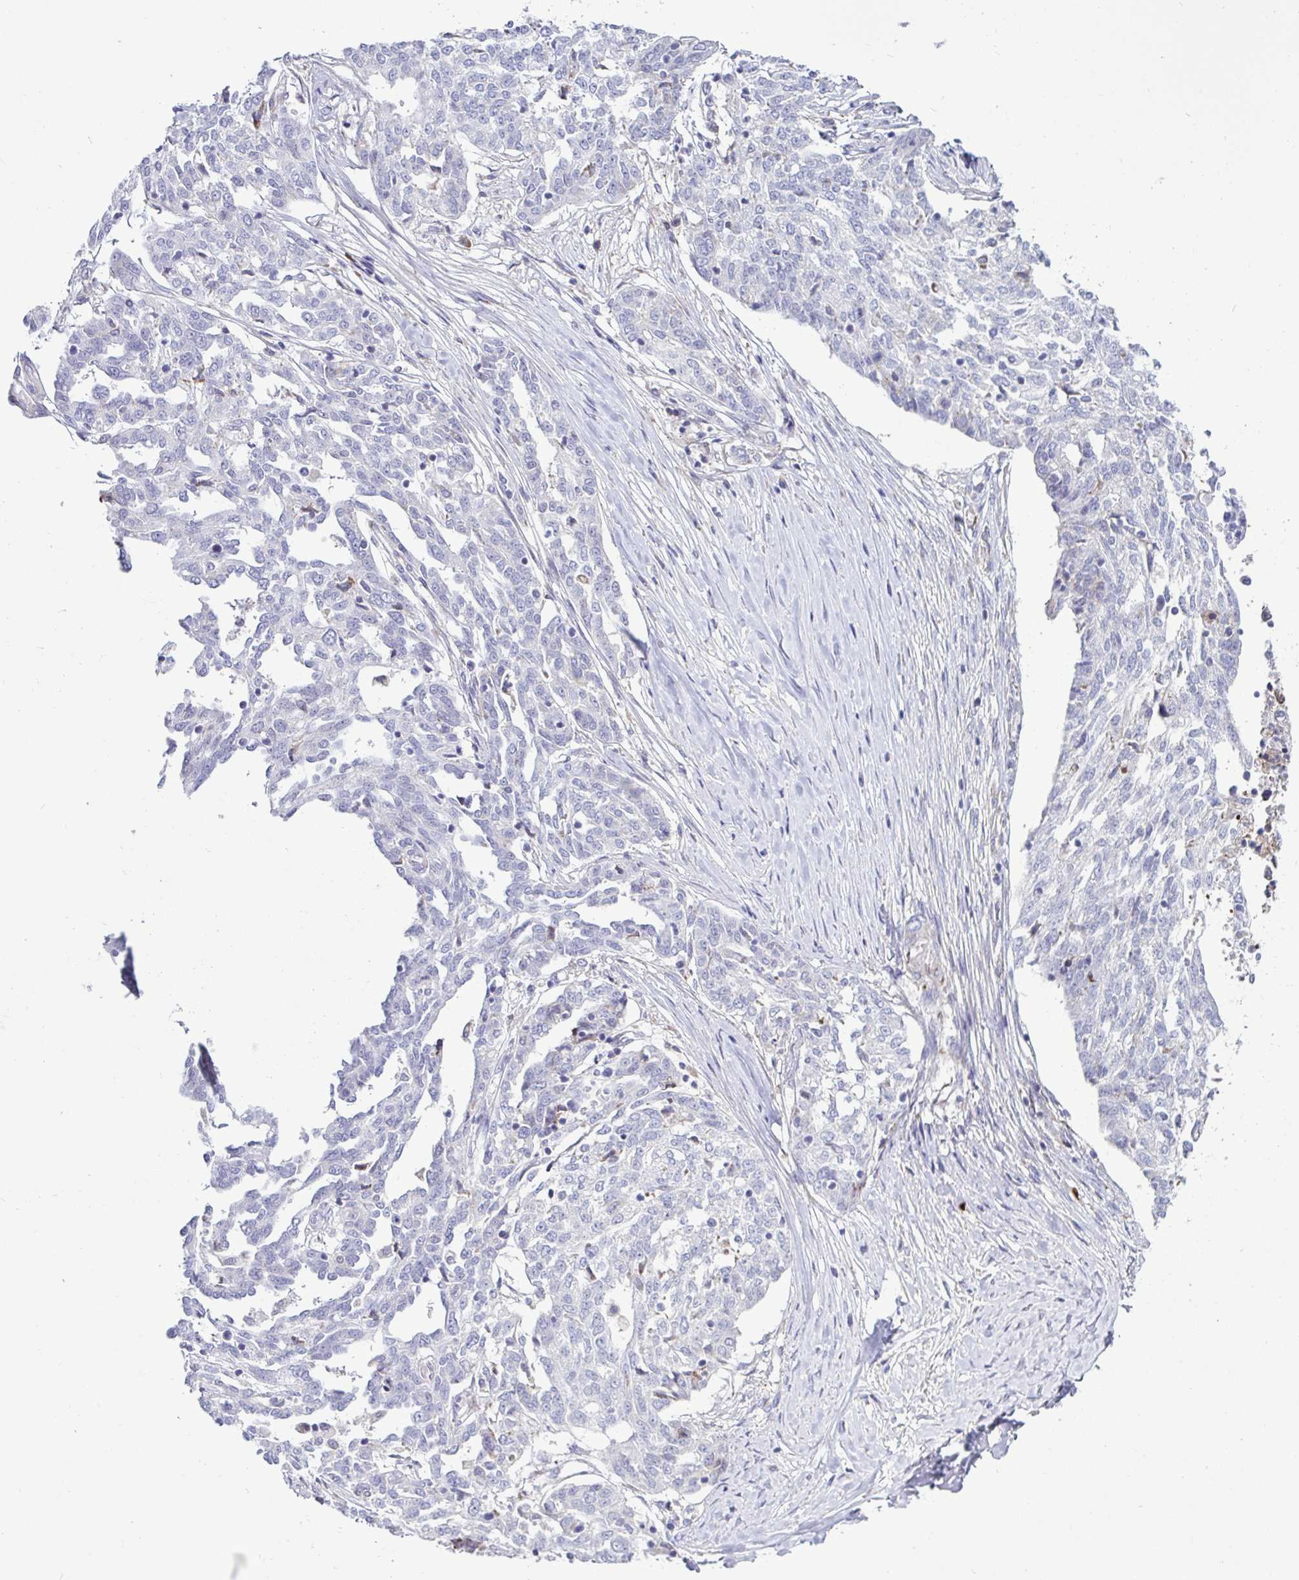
{"staining": {"intensity": "negative", "quantity": "none", "location": "none"}, "tissue": "ovarian cancer", "cell_type": "Tumor cells", "image_type": "cancer", "snomed": [{"axis": "morphology", "description": "Cystadenocarcinoma, serous, NOS"}, {"axis": "topography", "description": "Ovary"}], "caption": "IHC of human ovarian cancer (serous cystadenocarcinoma) exhibits no positivity in tumor cells.", "gene": "TFPI2", "patient": {"sex": "female", "age": 67}}